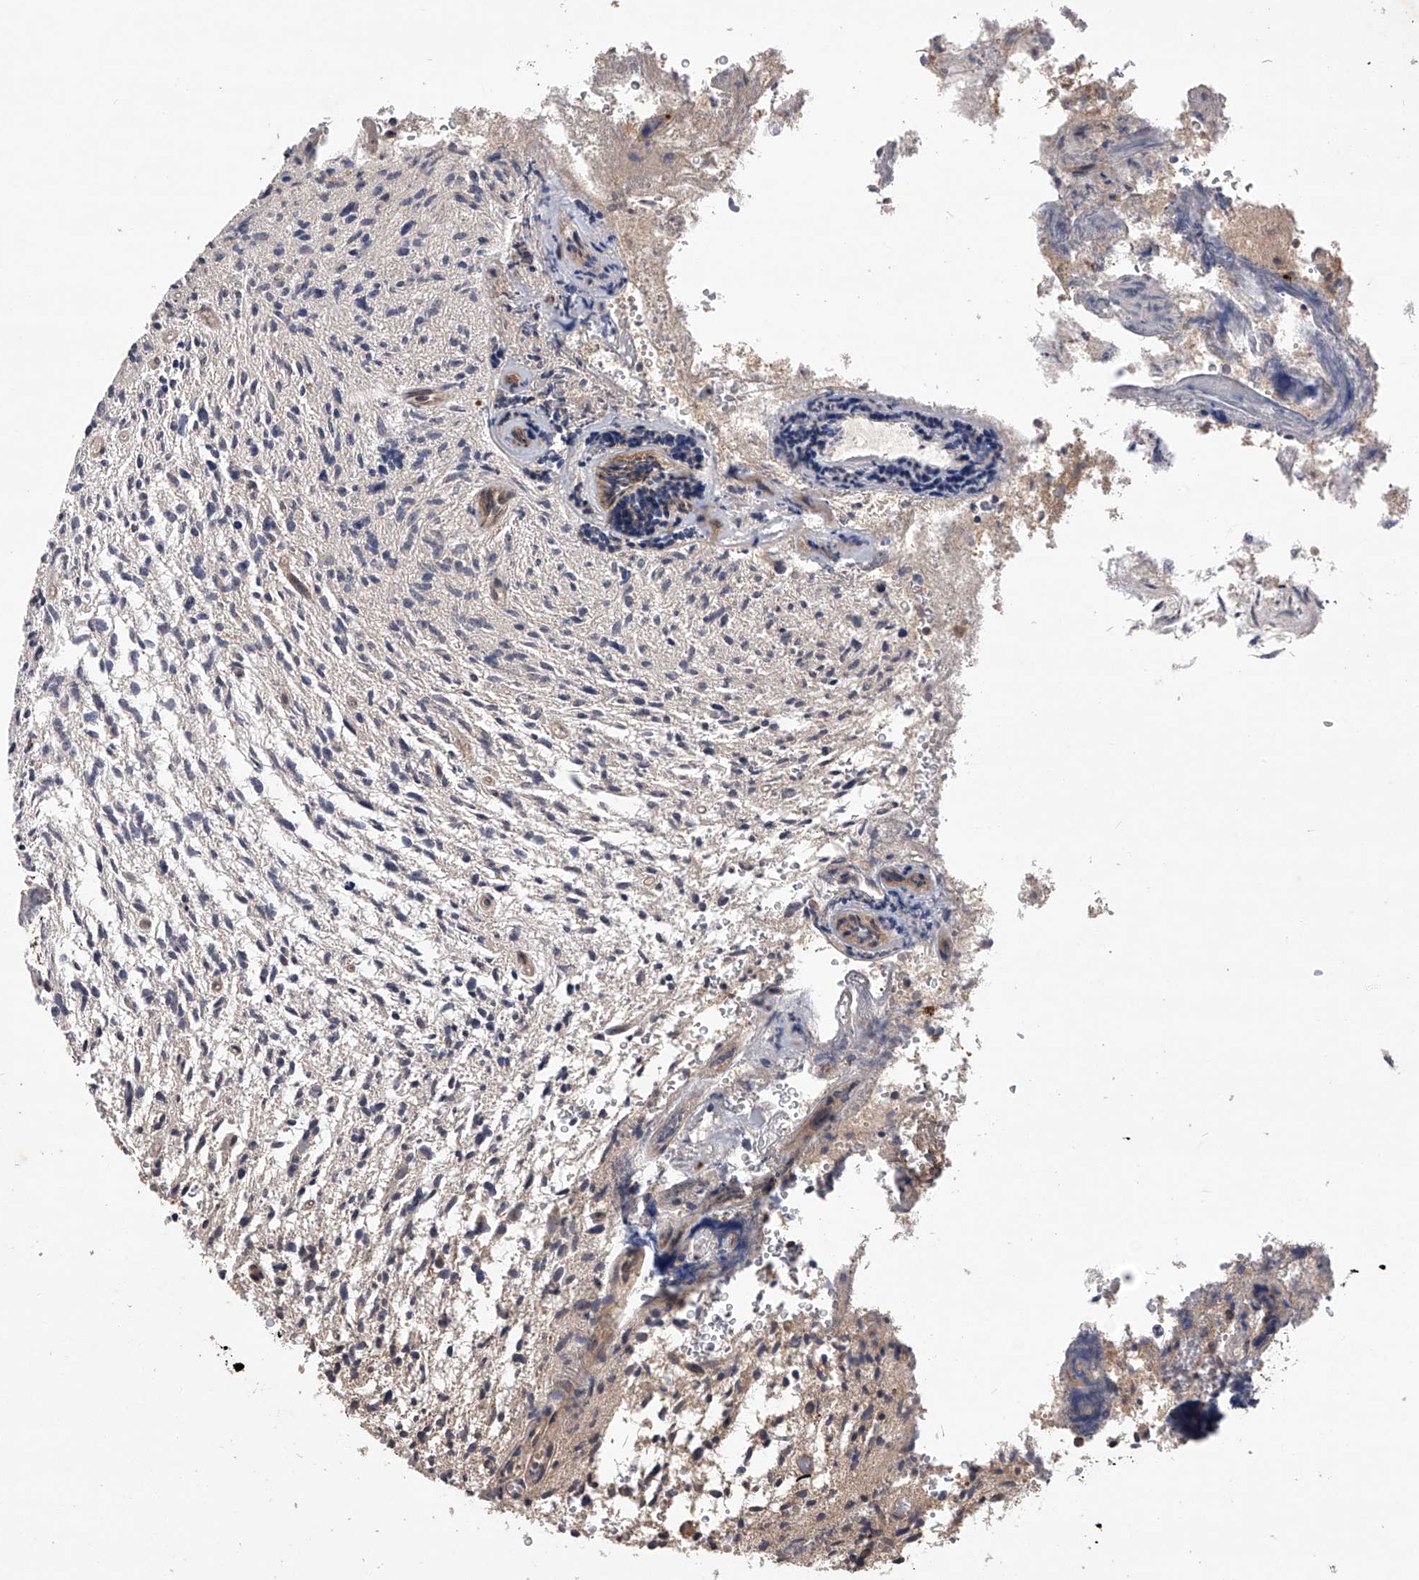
{"staining": {"intensity": "negative", "quantity": "none", "location": "none"}, "tissue": "glioma", "cell_type": "Tumor cells", "image_type": "cancer", "snomed": [{"axis": "morphology", "description": "Glioma, malignant, High grade"}, {"axis": "topography", "description": "Brain"}], "caption": "High magnification brightfield microscopy of high-grade glioma (malignant) stained with DAB (brown) and counterstained with hematoxylin (blue): tumor cells show no significant staining. (Stains: DAB (3,3'-diaminobenzidine) immunohistochemistry (IHC) with hematoxylin counter stain, Microscopy: brightfield microscopy at high magnification).", "gene": "MAP3K11", "patient": {"sex": "female", "age": 57}}